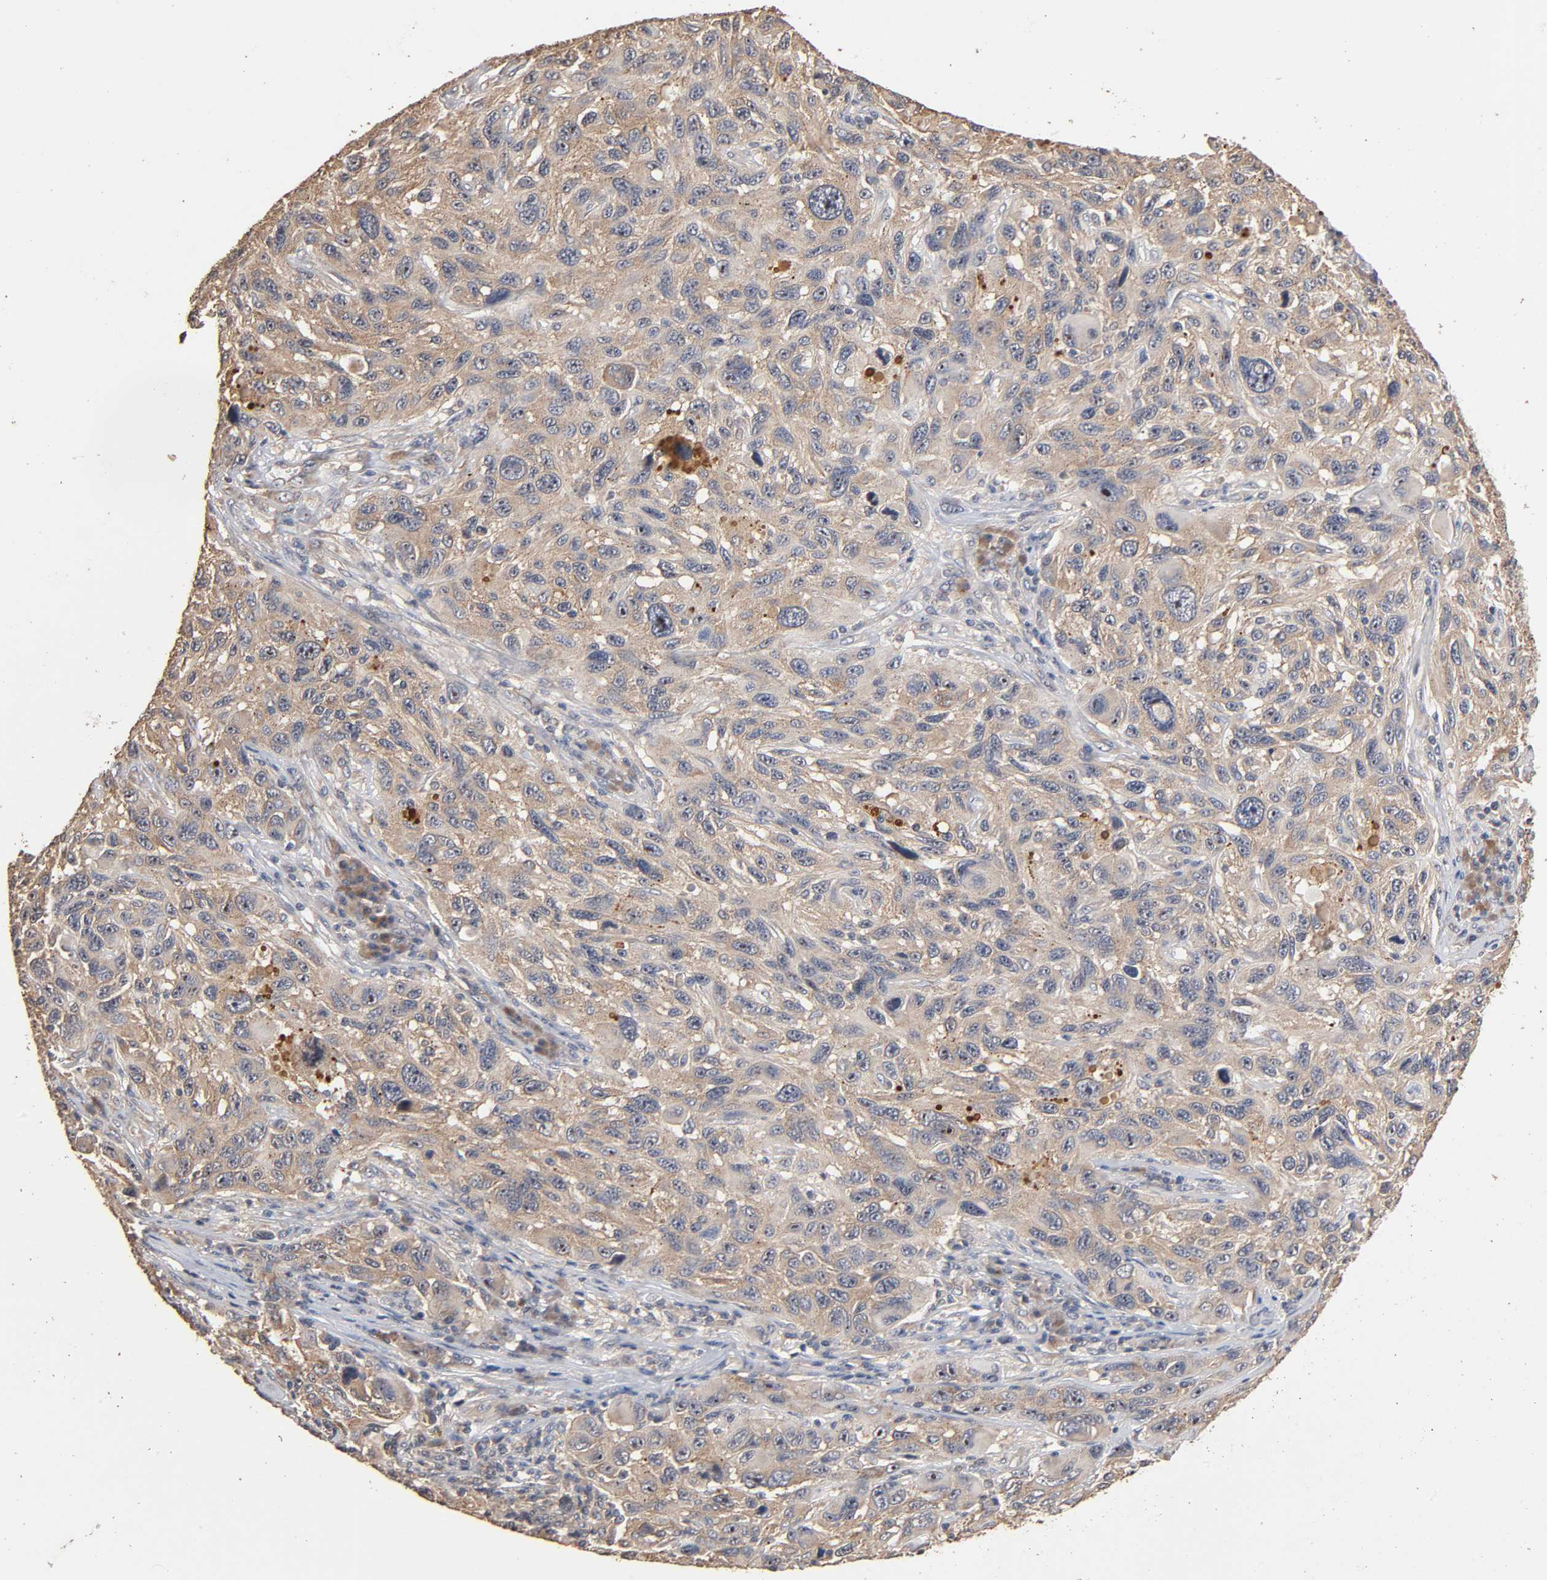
{"staining": {"intensity": "weak", "quantity": ">75%", "location": "cytoplasmic/membranous"}, "tissue": "melanoma", "cell_type": "Tumor cells", "image_type": "cancer", "snomed": [{"axis": "morphology", "description": "Malignant melanoma, NOS"}, {"axis": "topography", "description": "Skin"}], "caption": "Malignant melanoma stained with a protein marker demonstrates weak staining in tumor cells.", "gene": "ARHGEF7", "patient": {"sex": "male", "age": 53}}